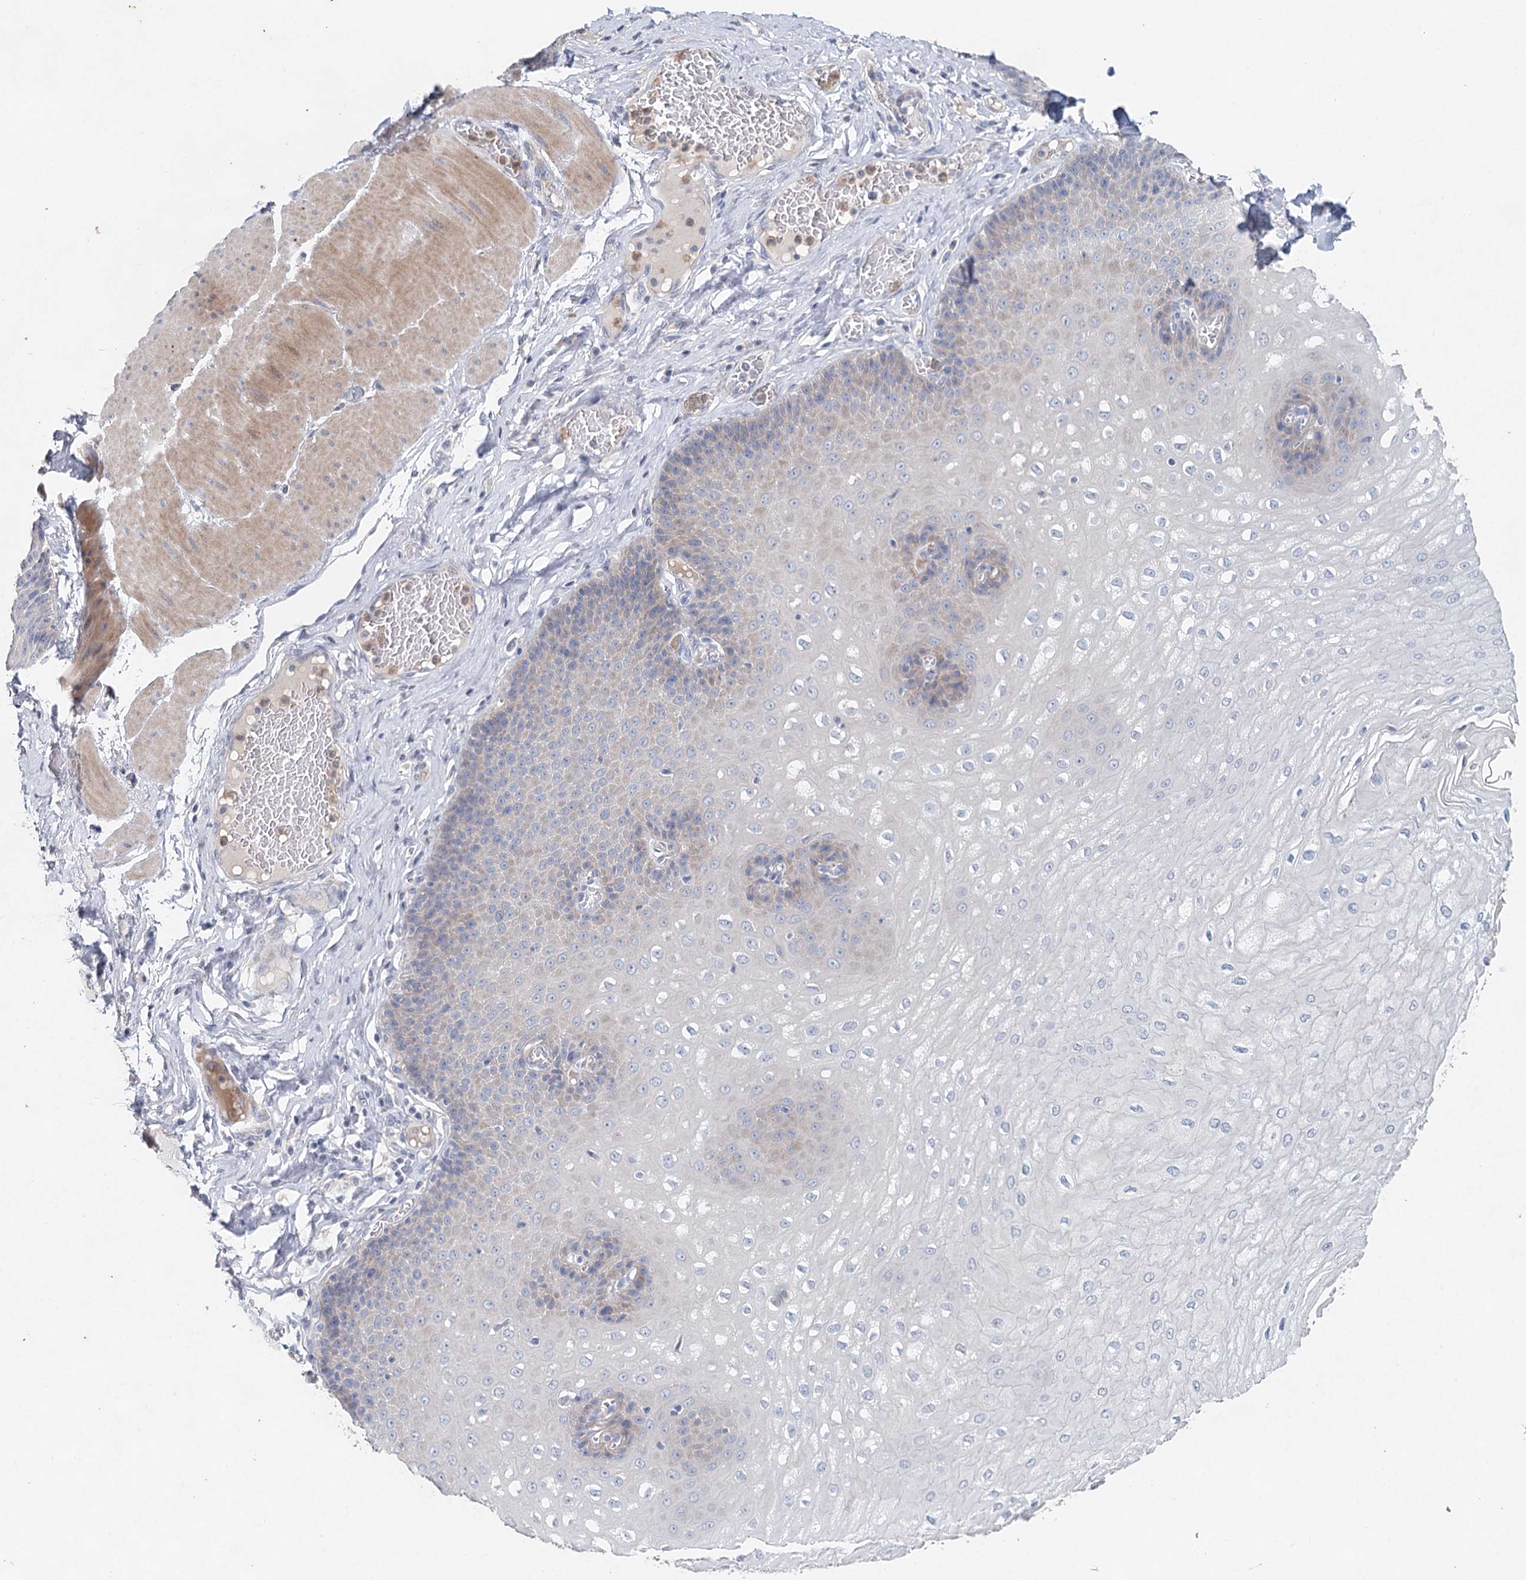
{"staining": {"intensity": "negative", "quantity": "none", "location": "none"}, "tissue": "esophagus", "cell_type": "Squamous epithelial cells", "image_type": "normal", "snomed": [{"axis": "morphology", "description": "Normal tissue, NOS"}, {"axis": "topography", "description": "Esophagus"}], "caption": "Immunohistochemistry histopathology image of unremarkable esophagus: human esophagus stained with DAB displays no significant protein positivity in squamous epithelial cells. (Immunohistochemistry (ihc), brightfield microscopy, high magnification).", "gene": "MYL6B", "patient": {"sex": "male", "age": 60}}